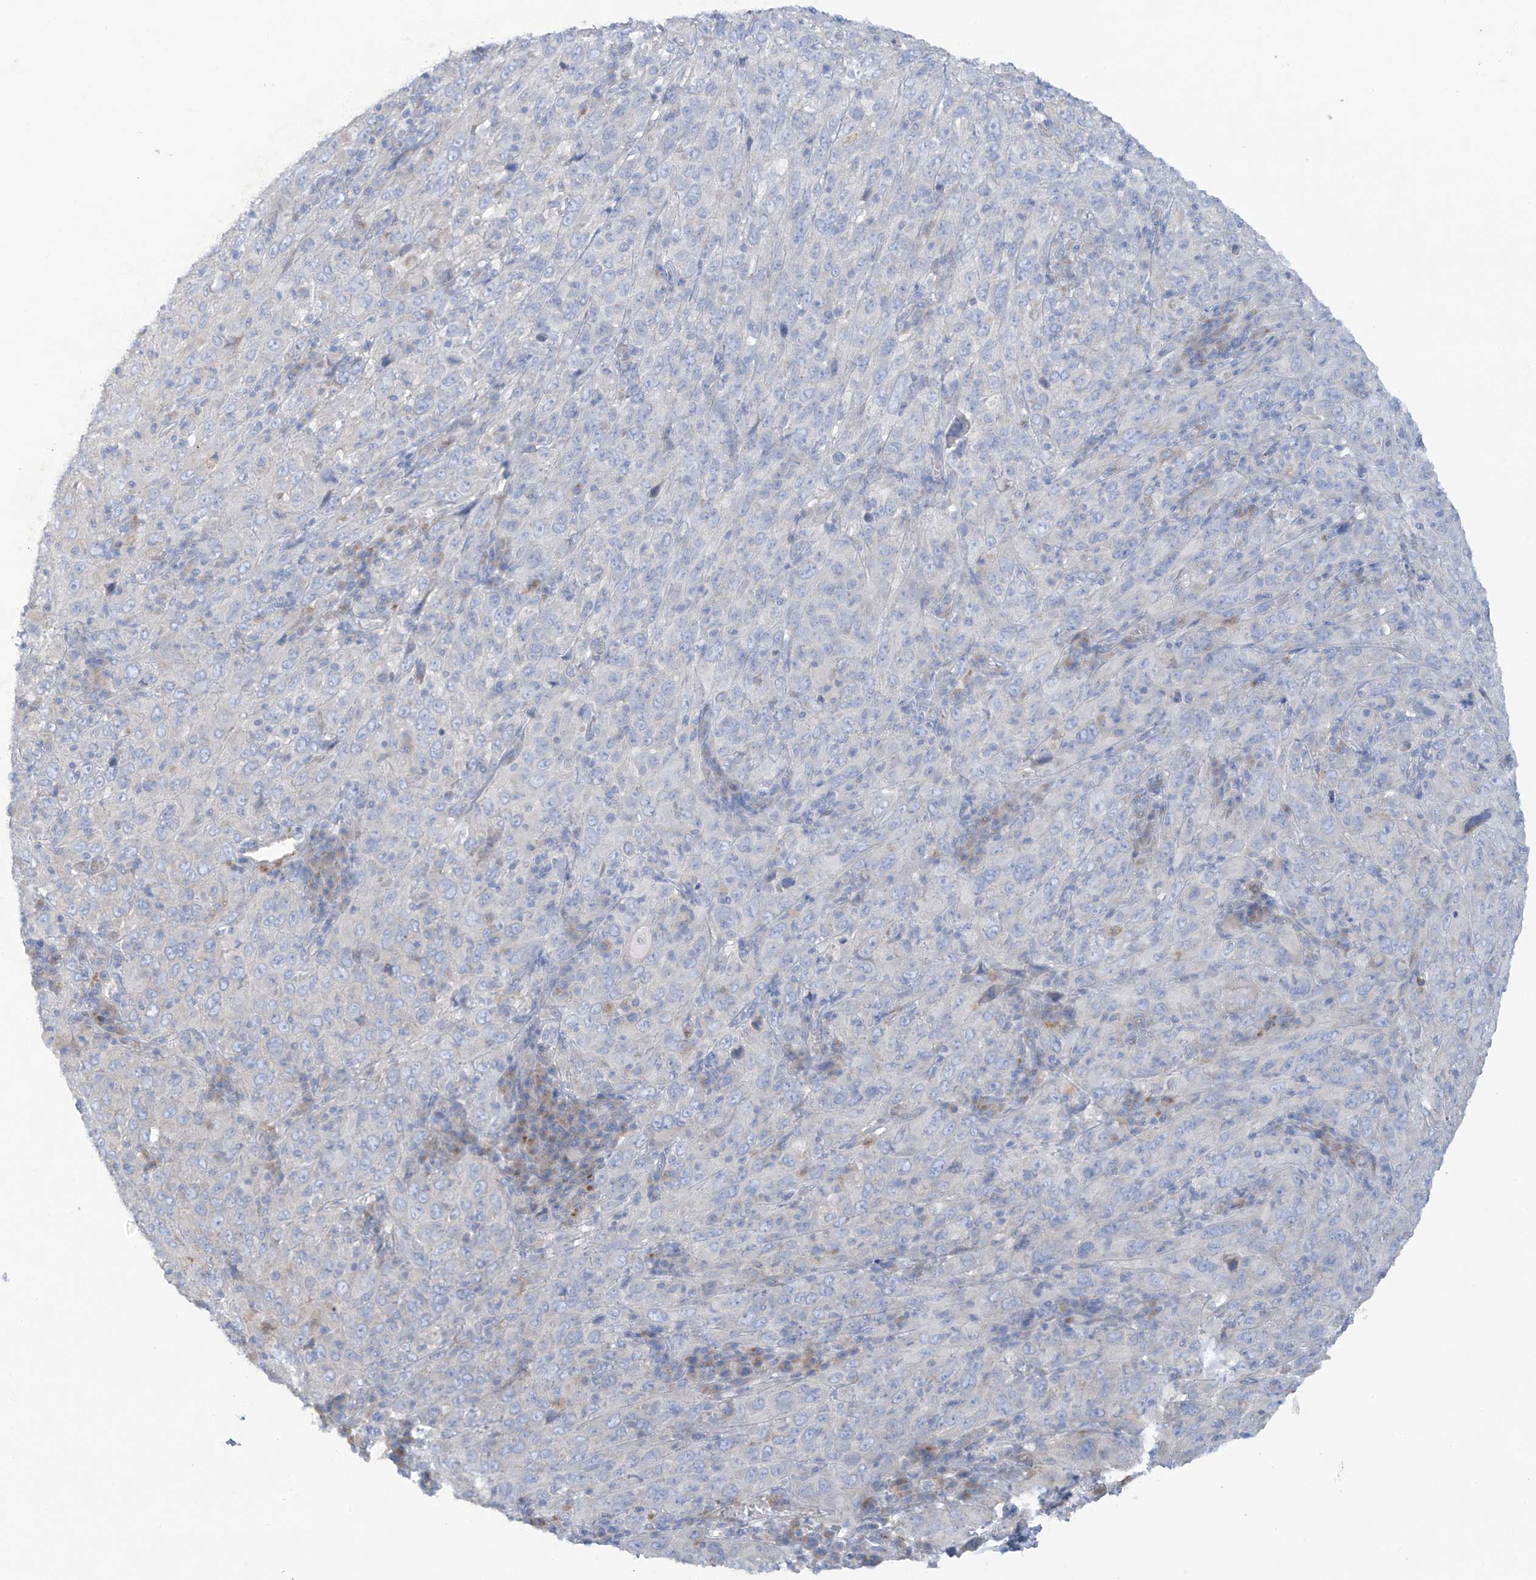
{"staining": {"intensity": "negative", "quantity": "none", "location": "none"}, "tissue": "cervical cancer", "cell_type": "Tumor cells", "image_type": "cancer", "snomed": [{"axis": "morphology", "description": "Squamous cell carcinoma, NOS"}, {"axis": "topography", "description": "Cervix"}], "caption": "High power microscopy micrograph of an immunohistochemistry micrograph of cervical squamous cell carcinoma, revealing no significant positivity in tumor cells.", "gene": "TRMT2B", "patient": {"sex": "female", "age": 46}}